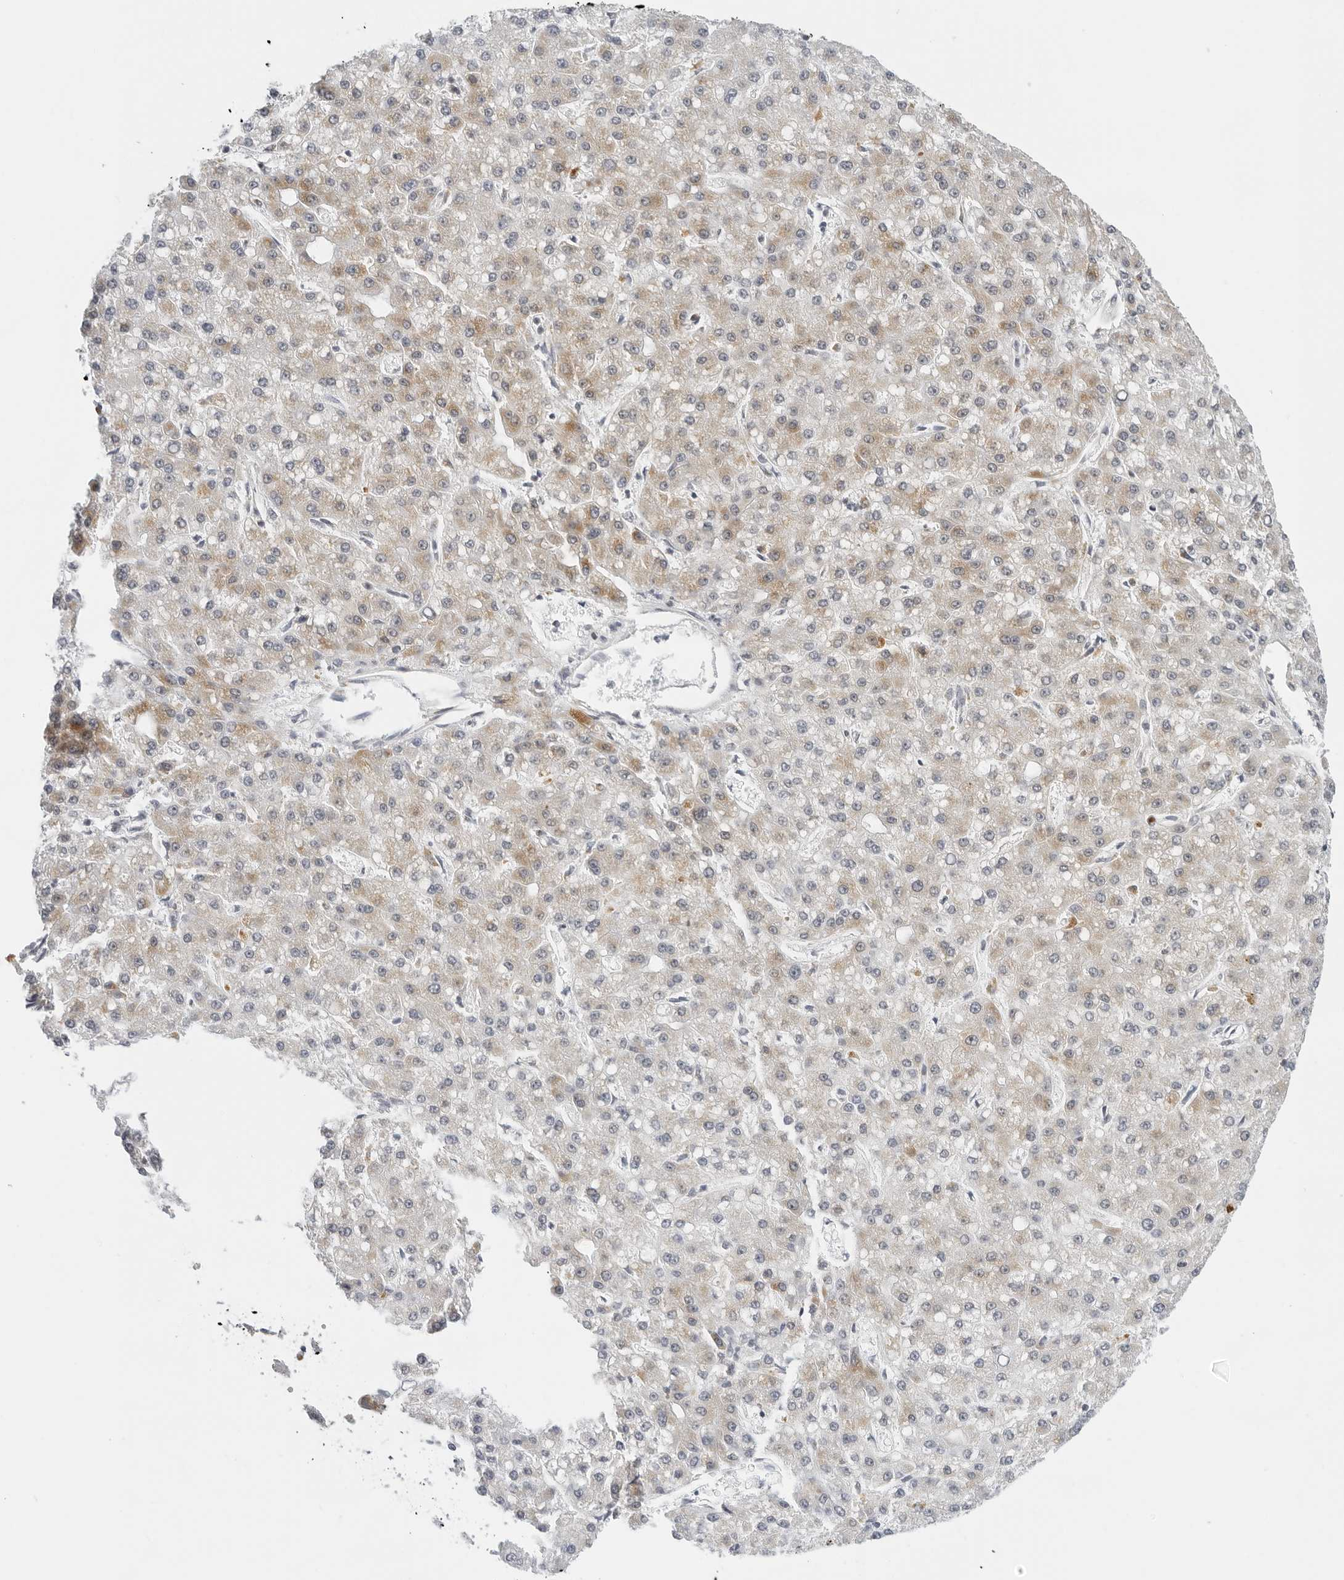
{"staining": {"intensity": "weak", "quantity": ">75%", "location": "cytoplasmic/membranous"}, "tissue": "liver cancer", "cell_type": "Tumor cells", "image_type": "cancer", "snomed": [{"axis": "morphology", "description": "Carcinoma, Hepatocellular, NOS"}, {"axis": "topography", "description": "Liver"}], "caption": "Hepatocellular carcinoma (liver) stained for a protein (brown) exhibits weak cytoplasmic/membranous positive expression in approximately >75% of tumor cells.", "gene": "CIART", "patient": {"sex": "male", "age": 67}}